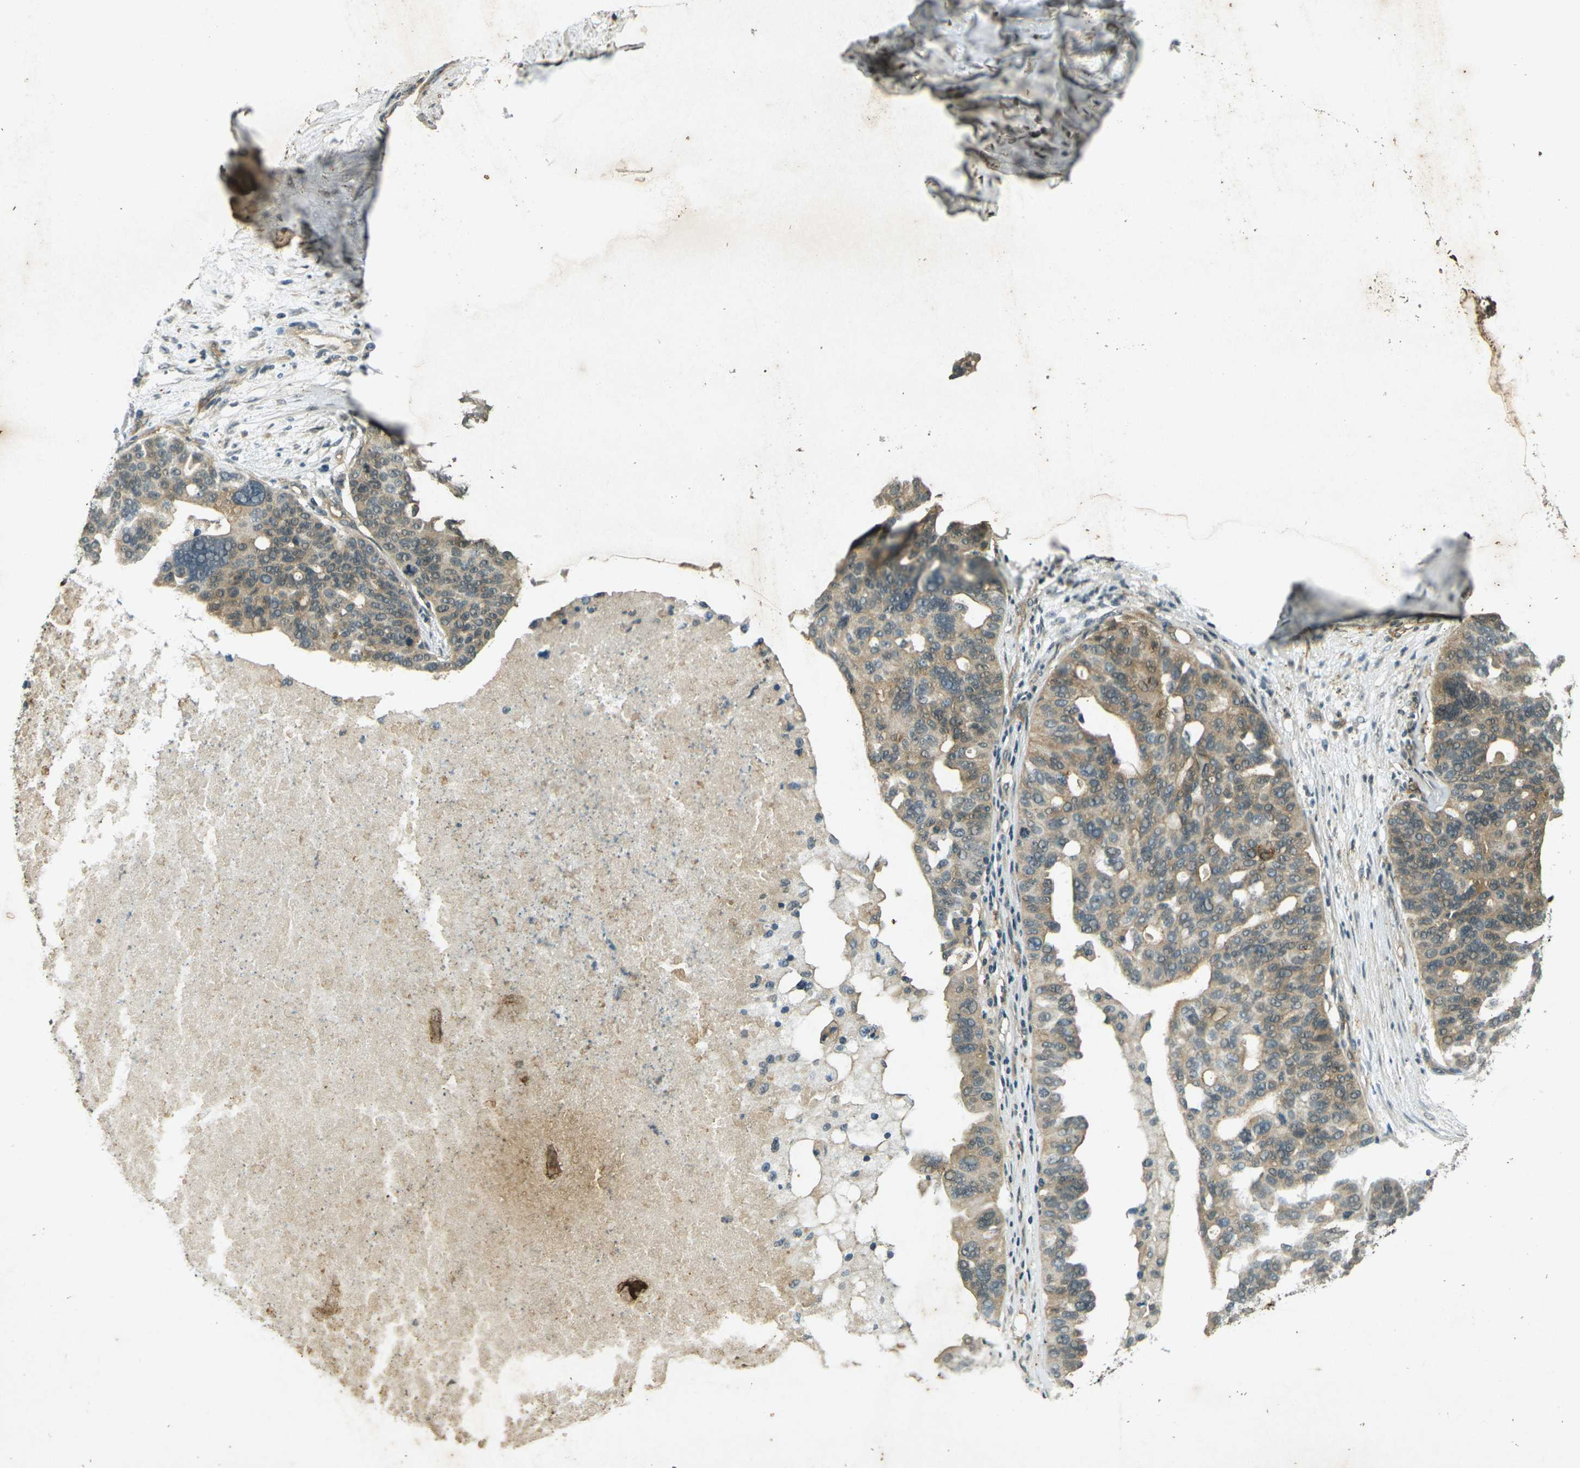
{"staining": {"intensity": "weak", "quantity": ">75%", "location": "cytoplasmic/membranous"}, "tissue": "ovarian cancer", "cell_type": "Tumor cells", "image_type": "cancer", "snomed": [{"axis": "morphology", "description": "Cystadenocarcinoma, serous, NOS"}, {"axis": "topography", "description": "Ovary"}], "caption": "IHC micrograph of ovarian serous cystadenocarcinoma stained for a protein (brown), which demonstrates low levels of weak cytoplasmic/membranous expression in about >75% of tumor cells.", "gene": "PDE2A", "patient": {"sex": "female", "age": 59}}